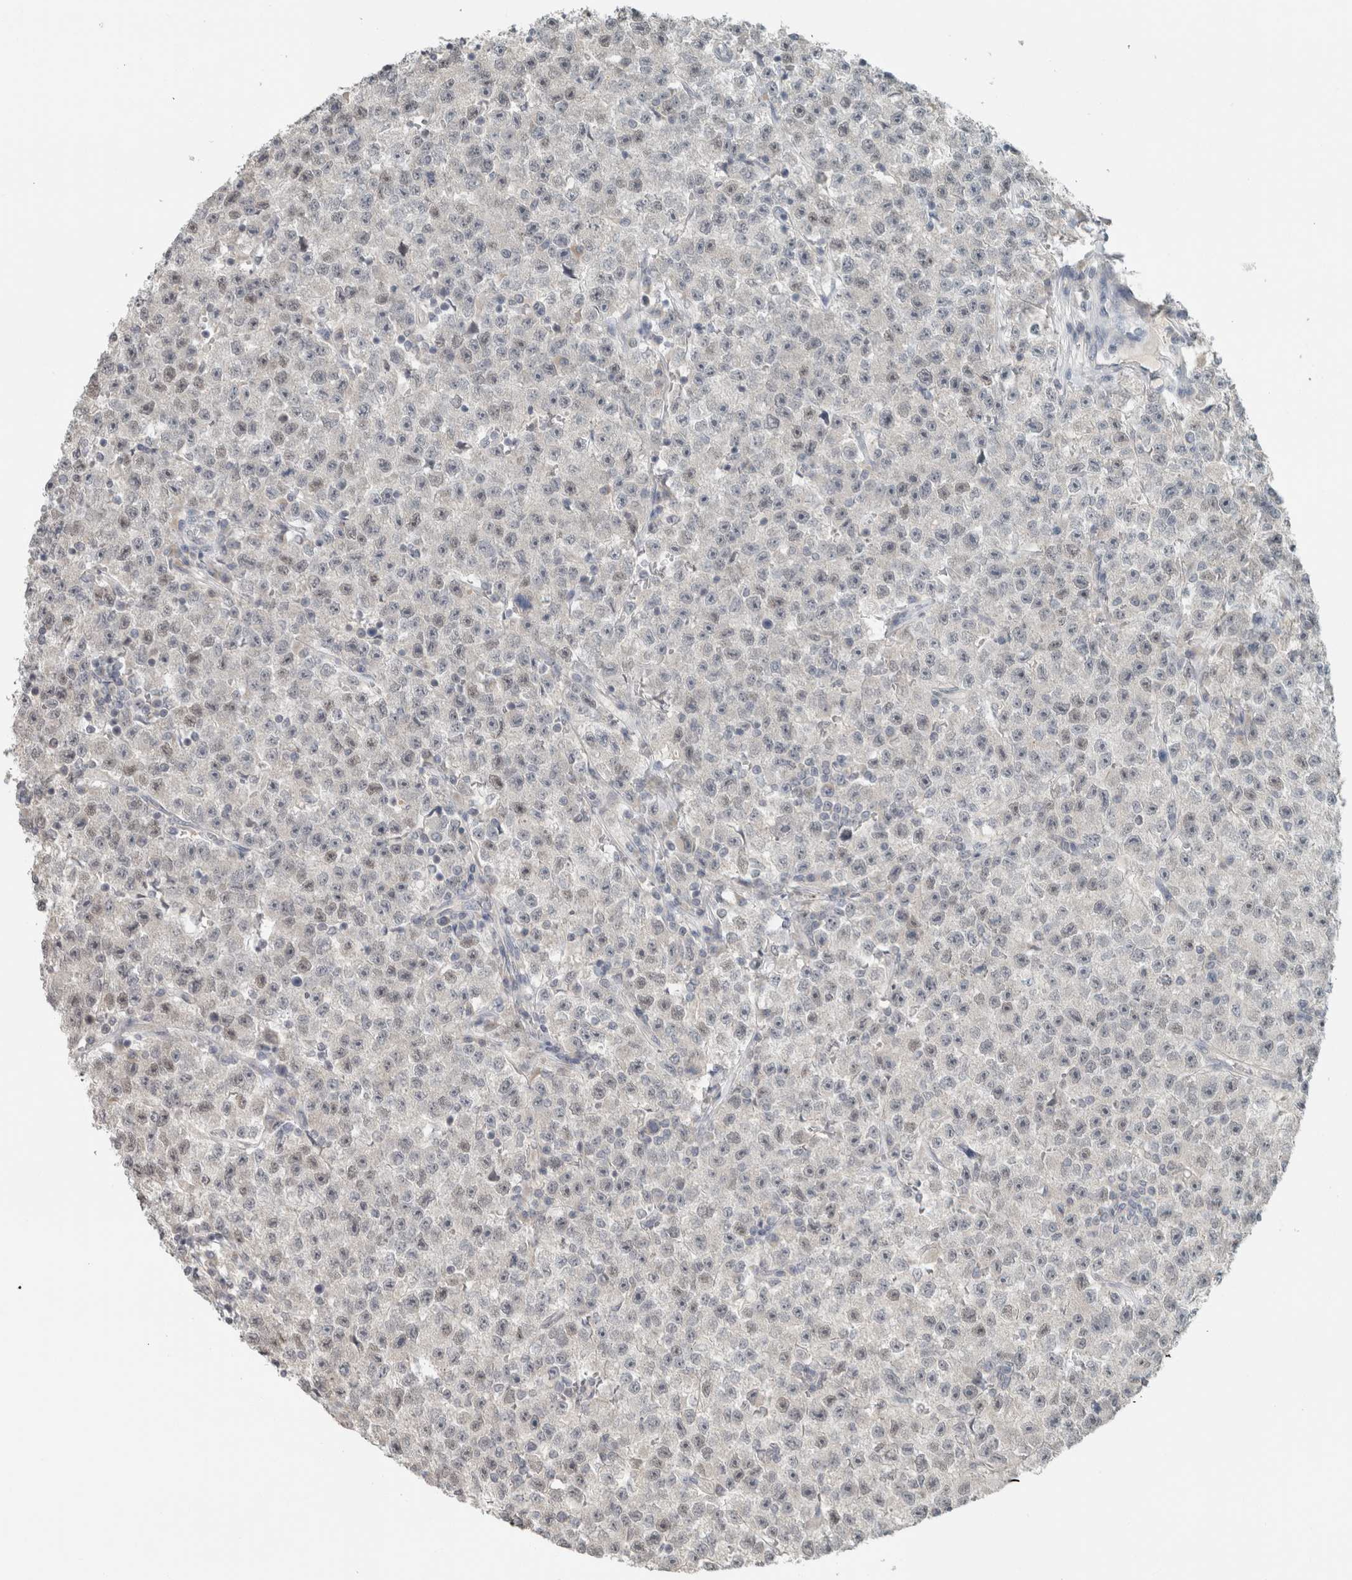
{"staining": {"intensity": "weak", "quantity": "<25%", "location": "nuclear"}, "tissue": "testis cancer", "cell_type": "Tumor cells", "image_type": "cancer", "snomed": [{"axis": "morphology", "description": "Seminoma, NOS"}, {"axis": "topography", "description": "Testis"}], "caption": "DAB immunohistochemical staining of human testis cancer (seminoma) displays no significant staining in tumor cells.", "gene": "TRIT1", "patient": {"sex": "male", "age": 22}}